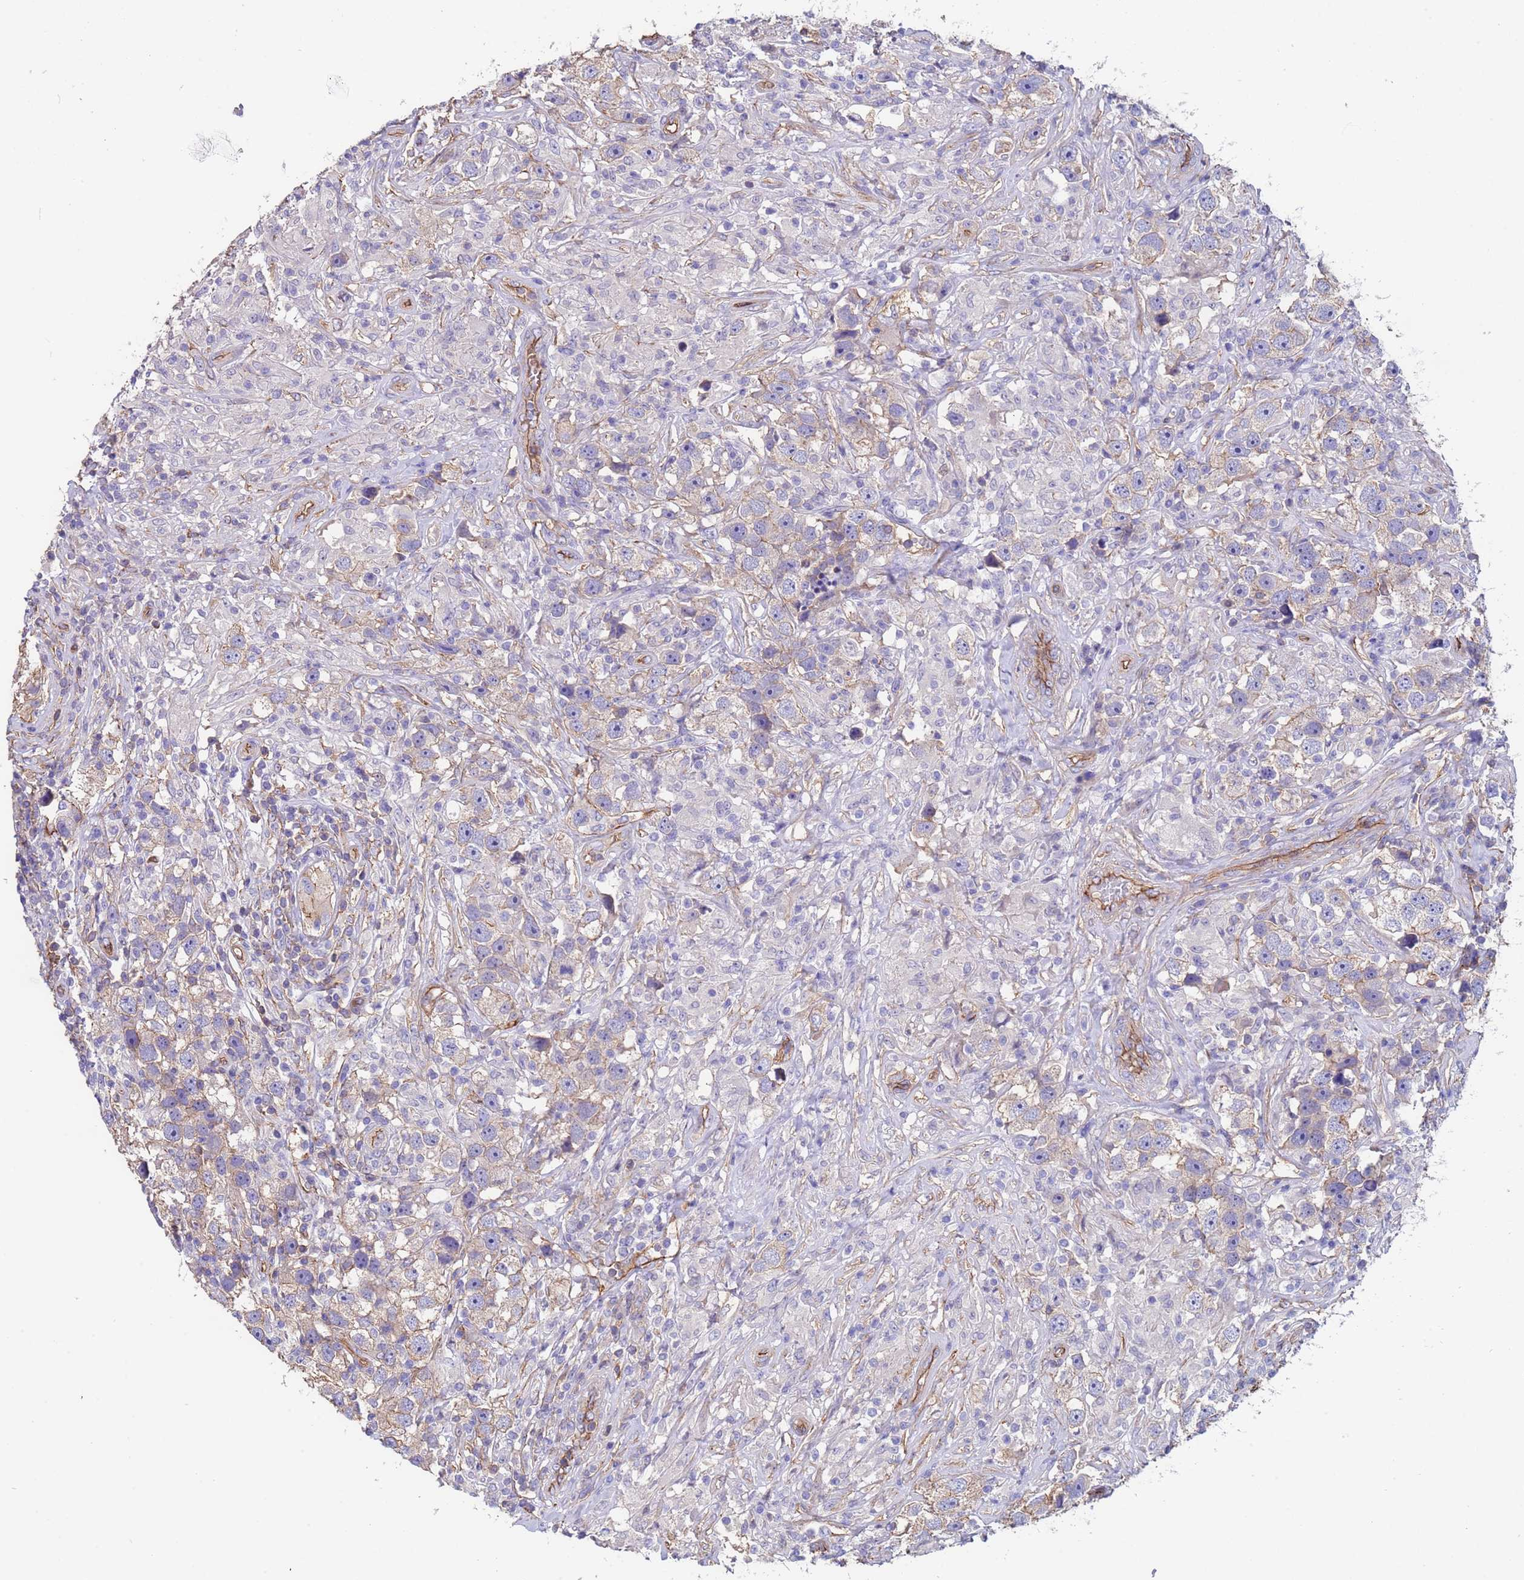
{"staining": {"intensity": "weak", "quantity": "<25%", "location": "cytoplasmic/membranous"}, "tissue": "testis cancer", "cell_type": "Tumor cells", "image_type": "cancer", "snomed": [{"axis": "morphology", "description": "Seminoma, NOS"}, {"axis": "topography", "description": "Testis"}], "caption": "Tumor cells are negative for brown protein staining in testis cancer.", "gene": "ZNF248", "patient": {"sex": "male", "age": 49}}